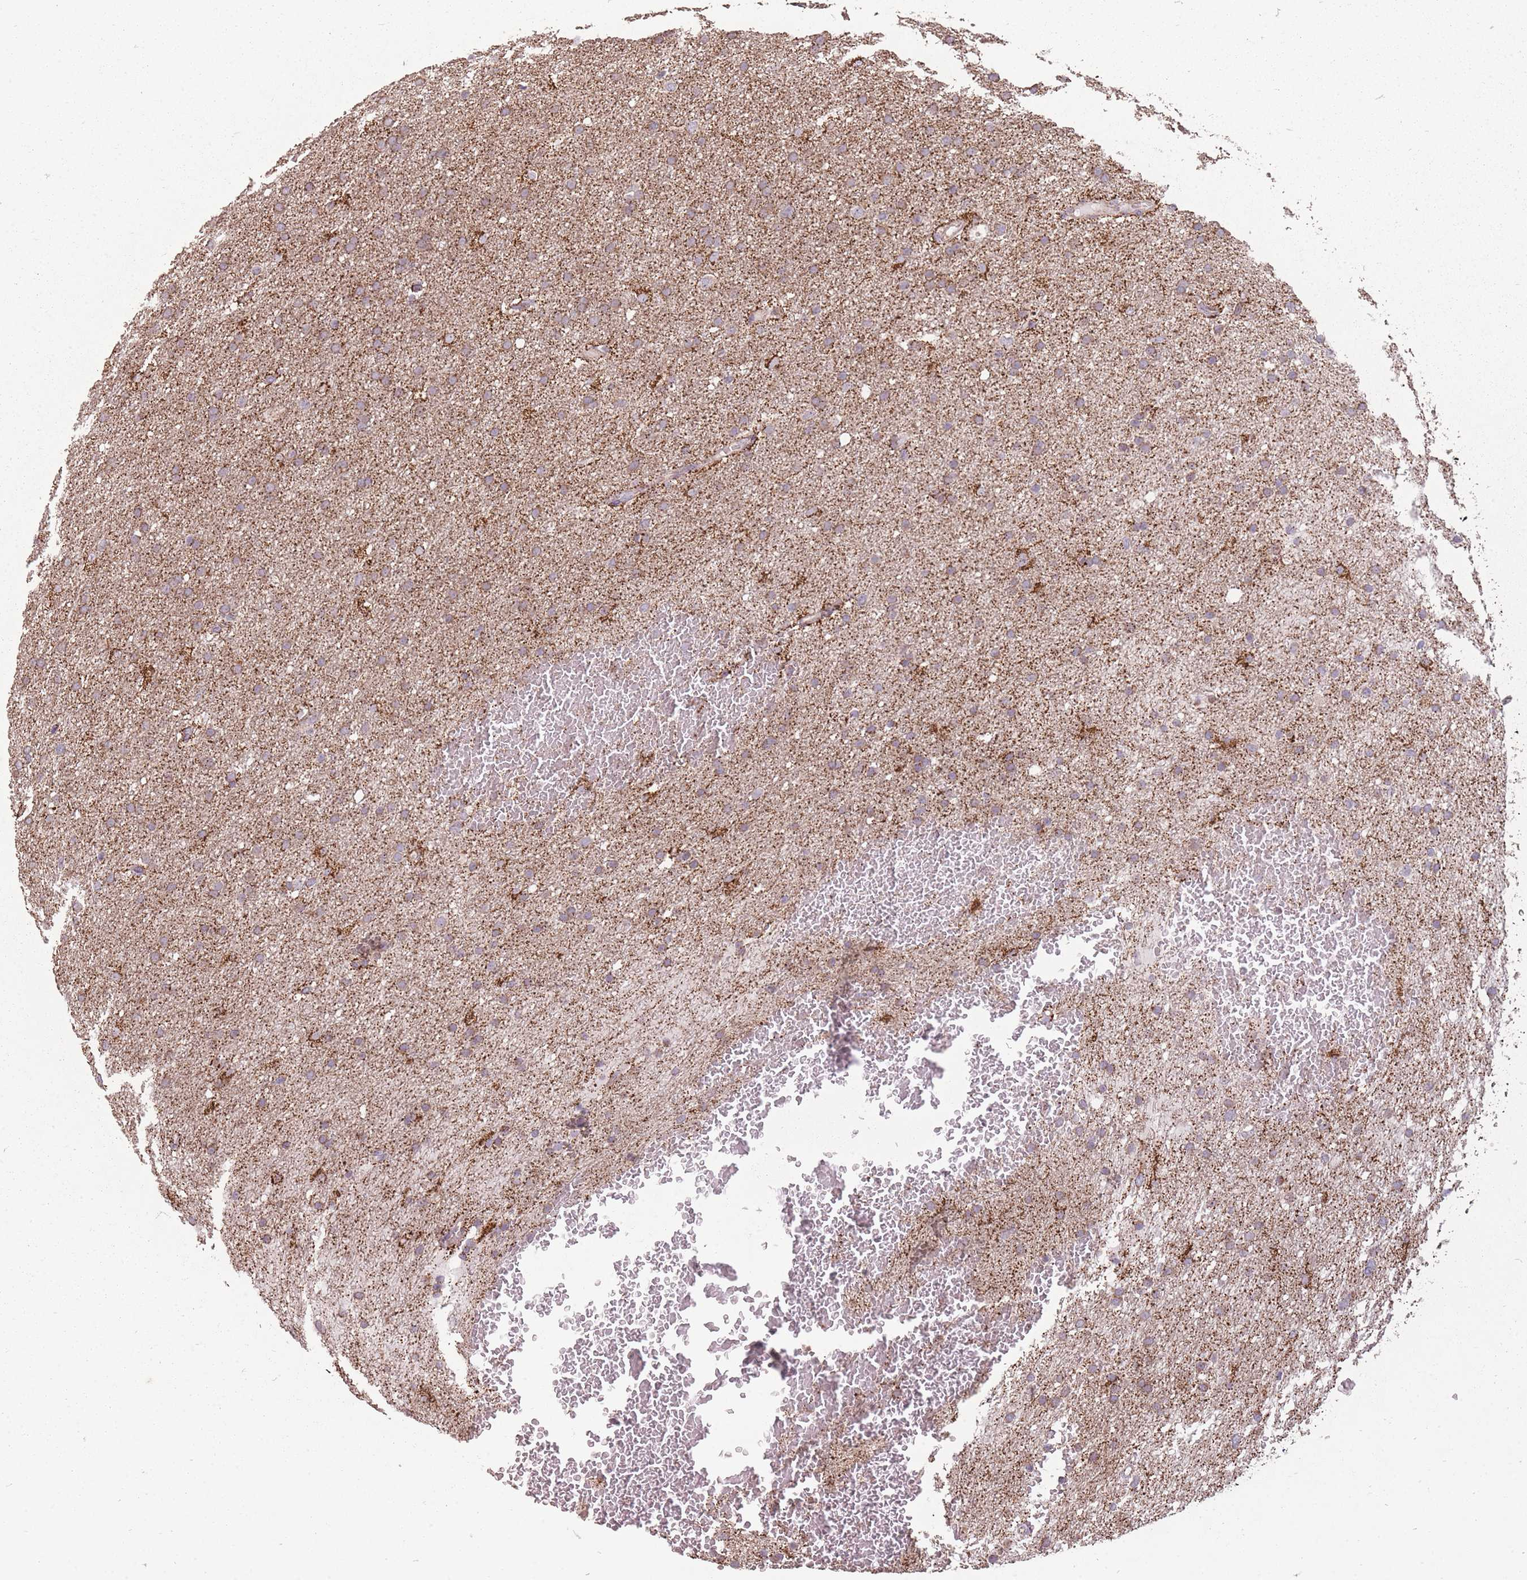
{"staining": {"intensity": "strong", "quantity": "<25%", "location": "cytoplasmic/membranous"}, "tissue": "glioma", "cell_type": "Tumor cells", "image_type": "cancer", "snomed": [{"axis": "morphology", "description": "Glioma, malignant, High grade"}, {"axis": "topography", "description": "Cerebral cortex"}], "caption": "Immunohistochemistry of human malignant glioma (high-grade) demonstrates medium levels of strong cytoplasmic/membranous expression in approximately <25% of tumor cells. The staining was performed using DAB (3,3'-diaminobenzidine) to visualize the protein expression in brown, while the nuclei were stained in blue with hematoxylin (Magnification: 20x).", "gene": "CNOT8", "patient": {"sex": "female", "age": 36}}